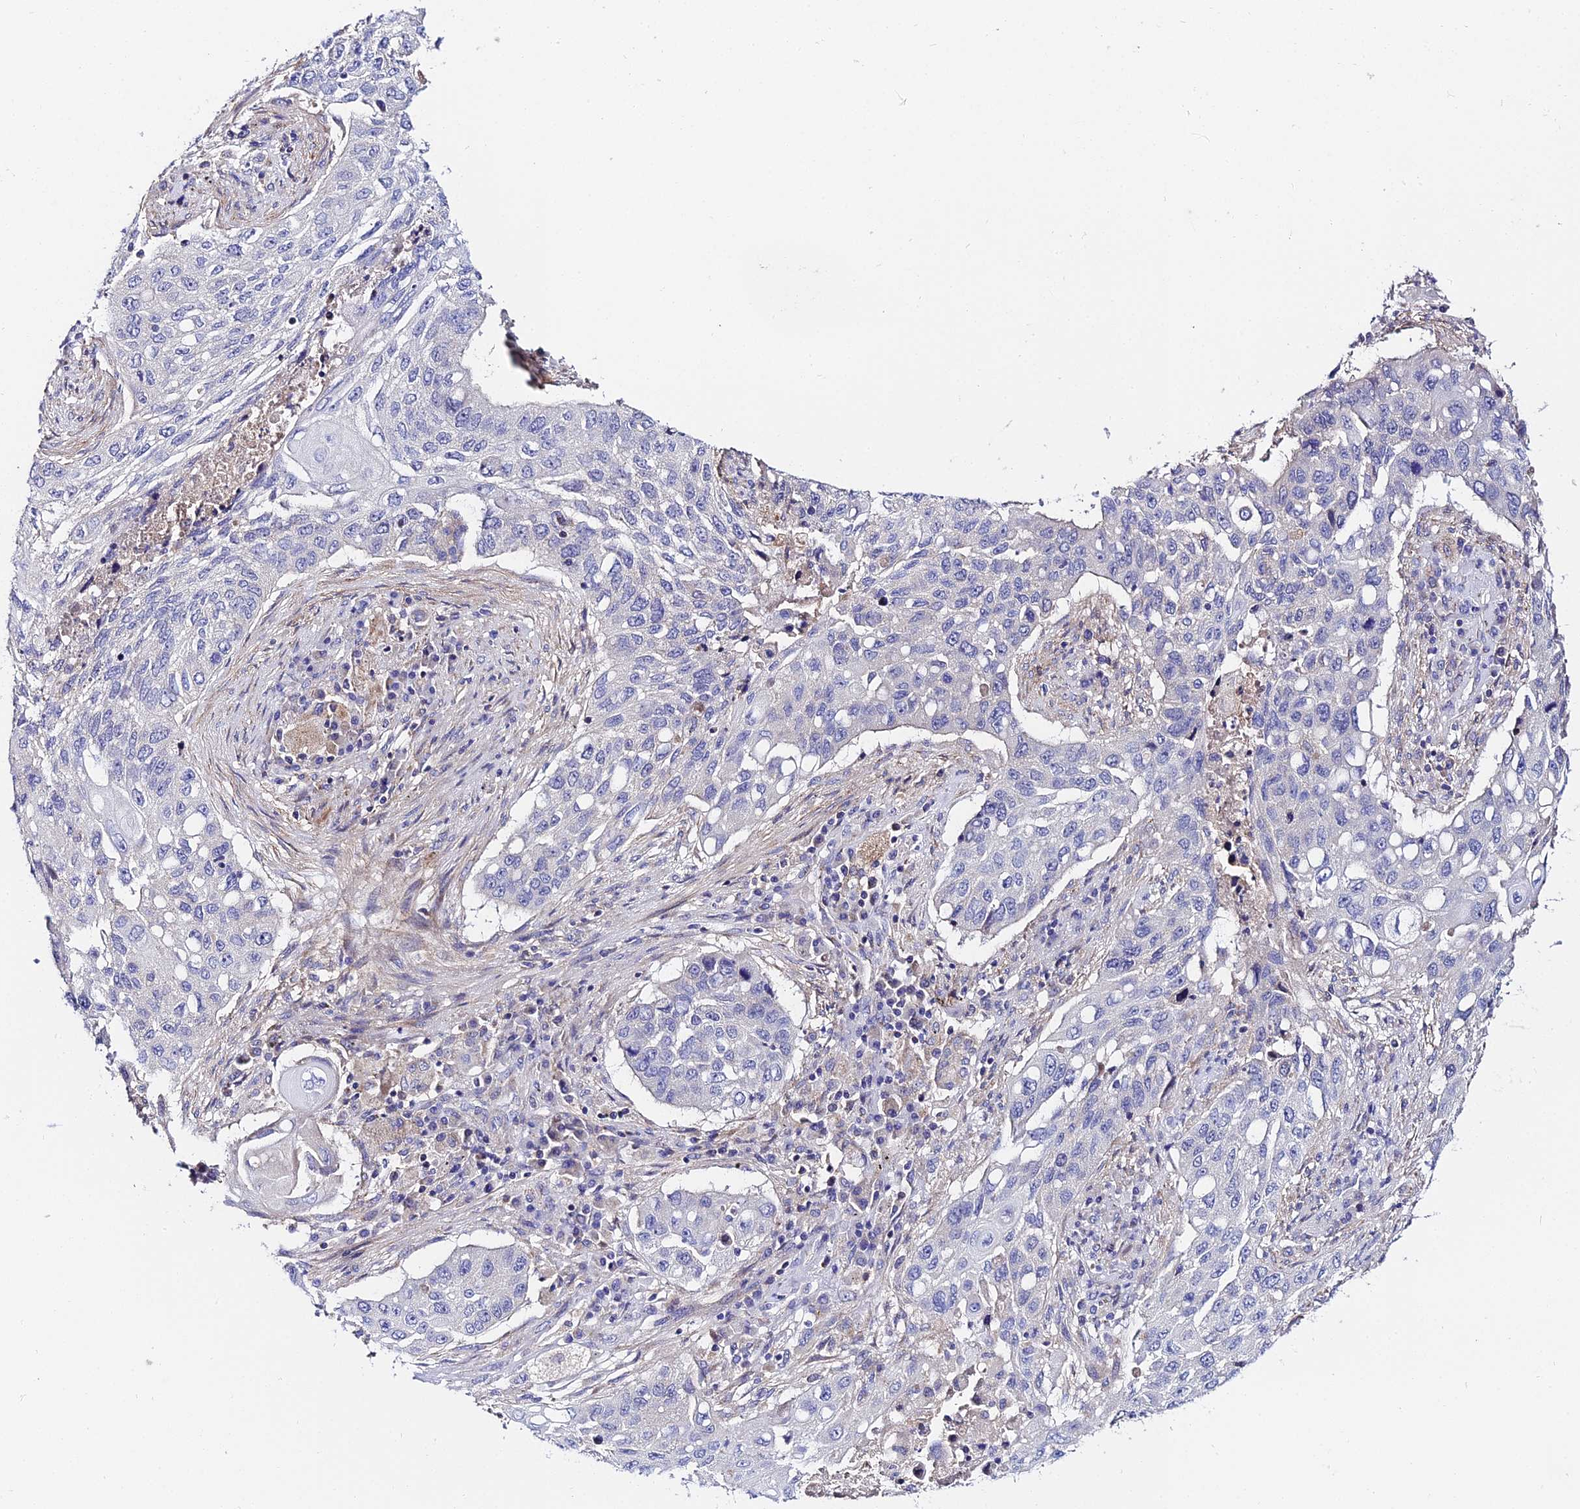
{"staining": {"intensity": "negative", "quantity": "none", "location": "none"}, "tissue": "lung cancer", "cell_type": "Tumor cells", "image_type": "cancer", "snomed": [{"axis": "morphology", "description": "Squamous cell carcinoma, NOS"}, {"axis": "topography", "description": "Lung"}], "caption": "Immunohistochemical staining of human lung cancer demonstrates no significant staining in tumor cells.", "gene": "ACOT2", "patient": {"sex": "female", "age": 63}}